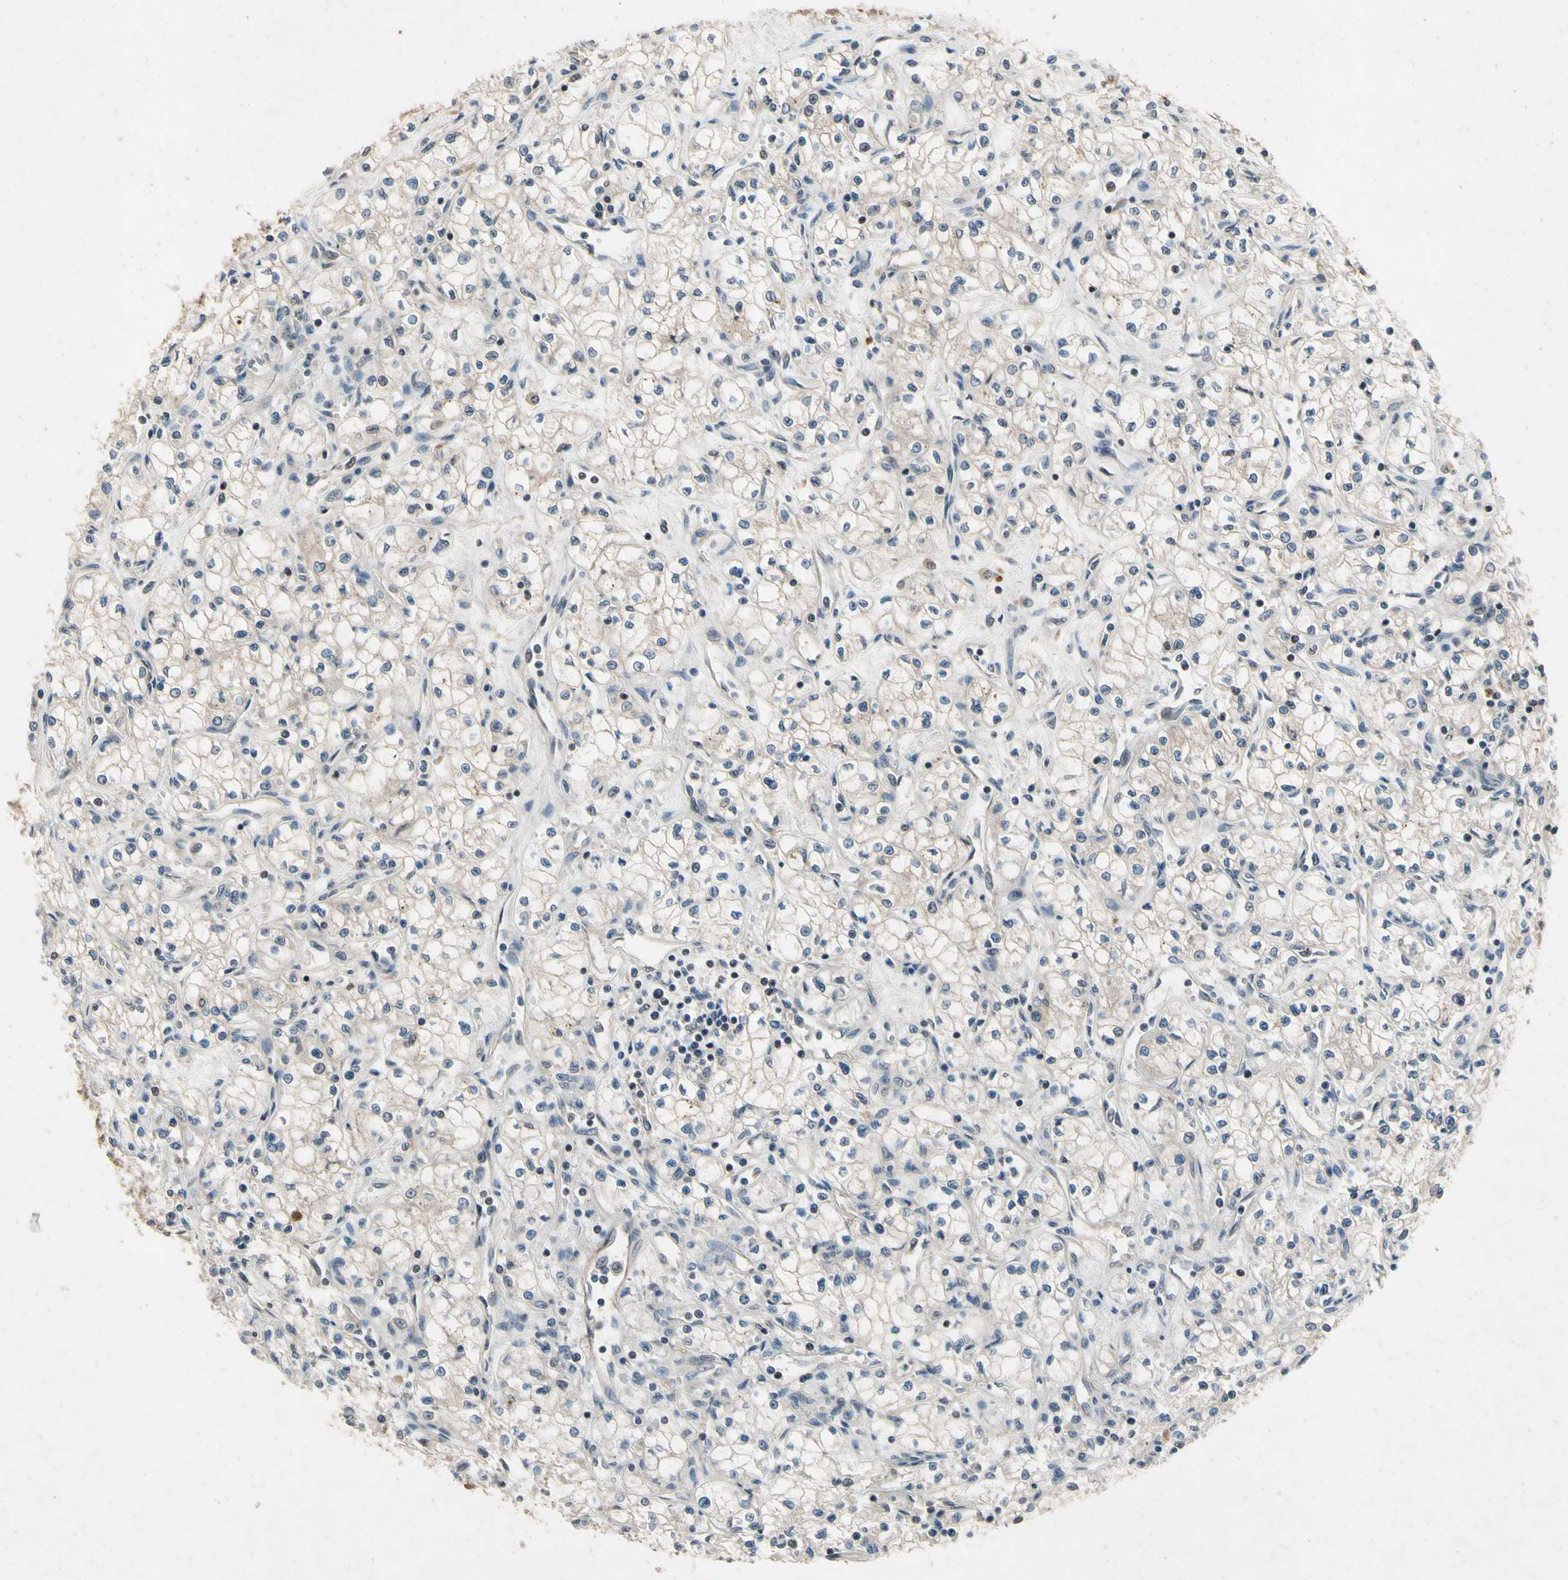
{"staining": {"intensity": "weak", "quantity": "25%-75%", "location": "cytoplasmic/membranous"}, "tissue": "renal cancer", "cell_type": "Tumor cells", "image_type": "cancer", "snomed": [{"axis": "morphology", "description": "Normal tissue, NOS"}, {"axis": "morphology", "description": "Adenocarcinoma, NOS"}, {"axis": "topography", "description": "Kidney"}], "caption": "DAB immunohistochemical staining of renal adenocarcinoma displays weak cytoplasmic/membranous protein positivity in approximately 25%-75% of tumor cells. The staining was performed using DAB (3,3'-diaminobenzidine), with brown indicating positive protein expression. Nuclei are stained blue with hematoxylin.", "gene": "DPY19L3", "patient": {"sex": "male", "age": 59}}